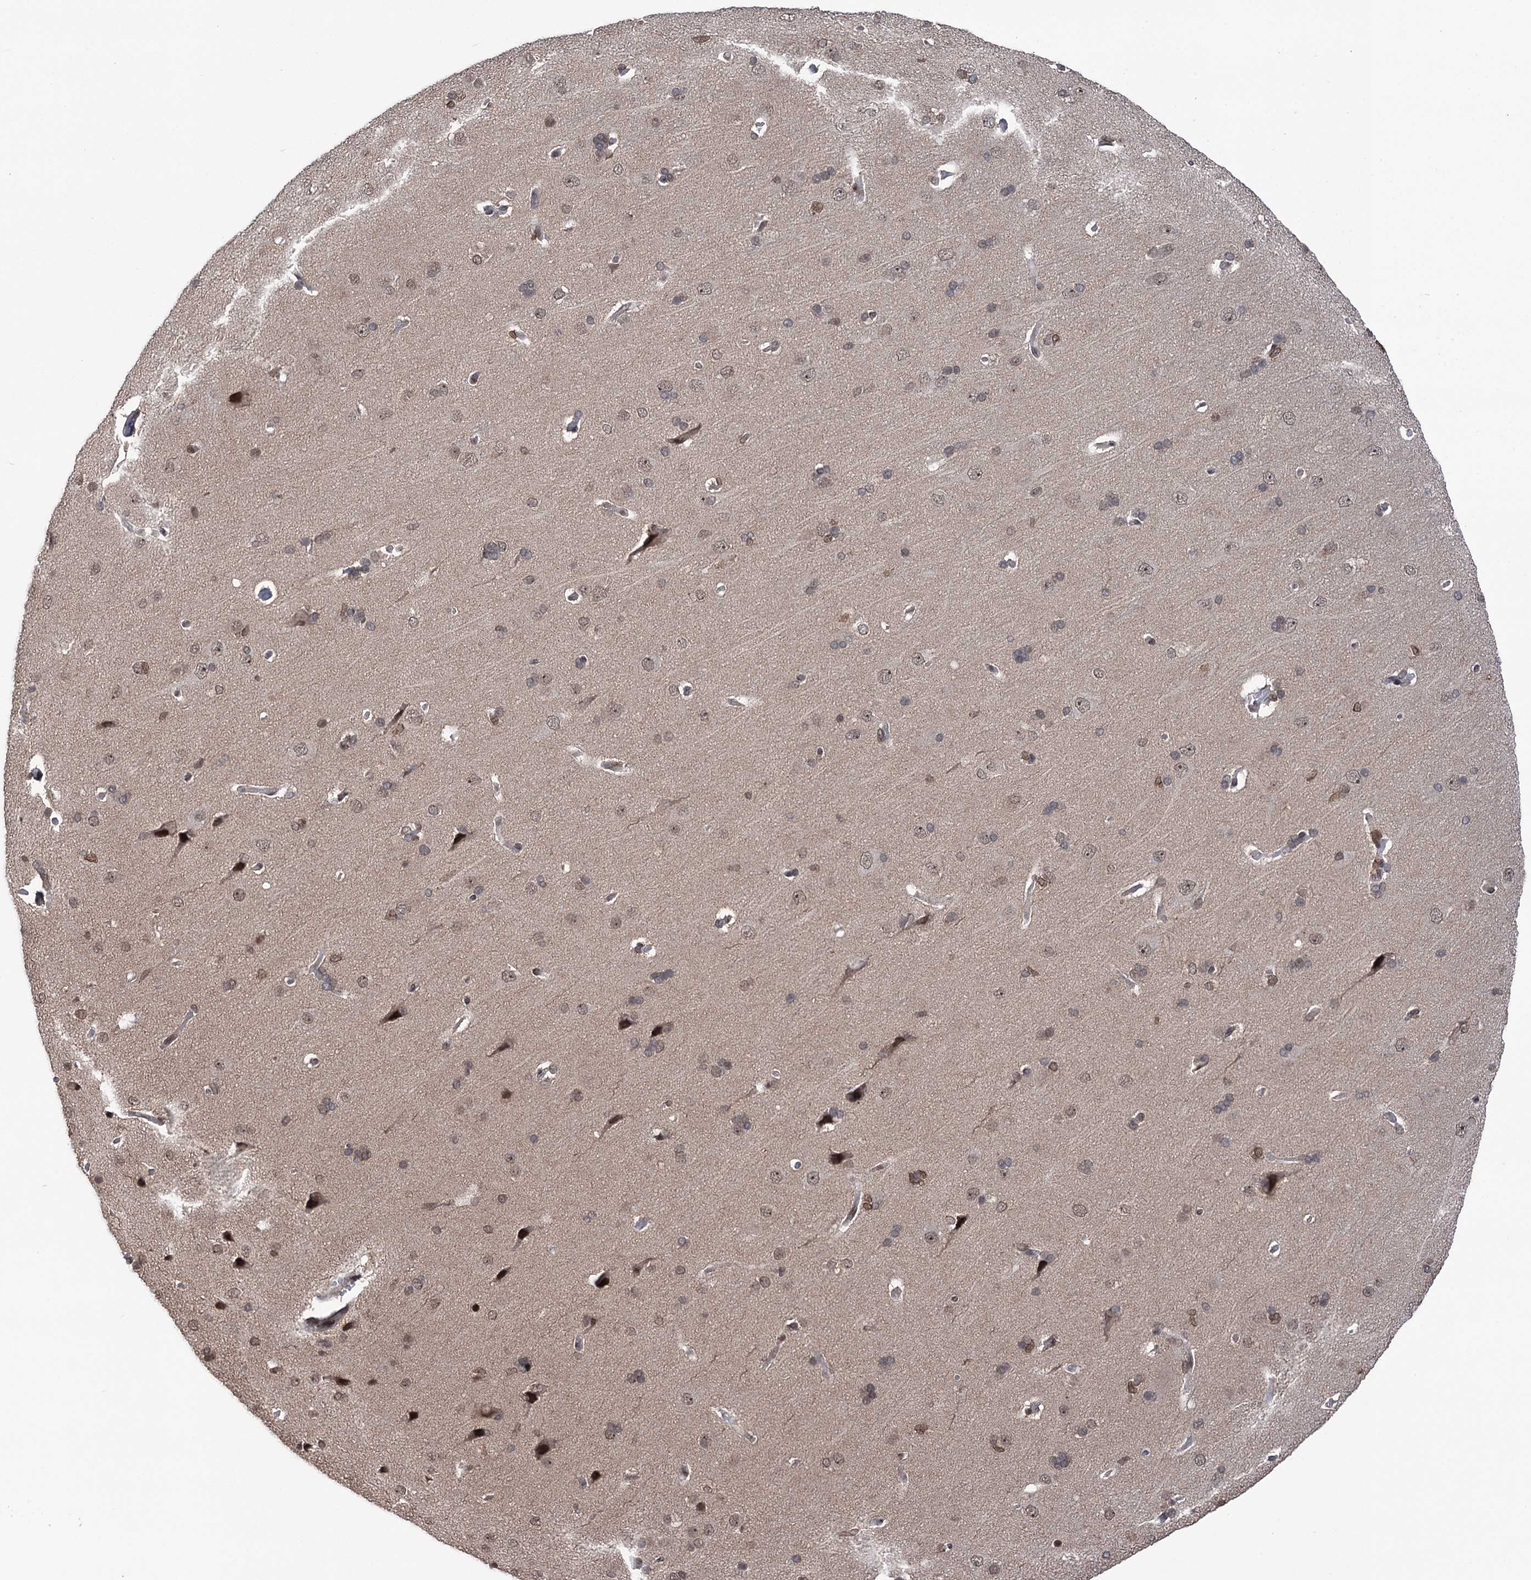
{"staining": {"intensity": "weak", "quantity": "25%-75%", "location": "cytoplasmic/membranous,nuclear"}, "tissue": "cerebral cortex", "cell_type": "Endothelial cells", "image_type": "normal", "snomed": [{"axis": "morphology", "description": "Normal tissue, NOS"}, {"axis": "topography", "description": "Cerebral cortex"}], "caption": "Approximately 25%-75% of endothelial cells in unremarkable cerebral cortex show weak cytoplasmic/membranous,nuclear protein expression as visualized by brown immunohistochemical staining.", "gene": "CCDC77", "patient": {"sex": "male", "age": 62}}